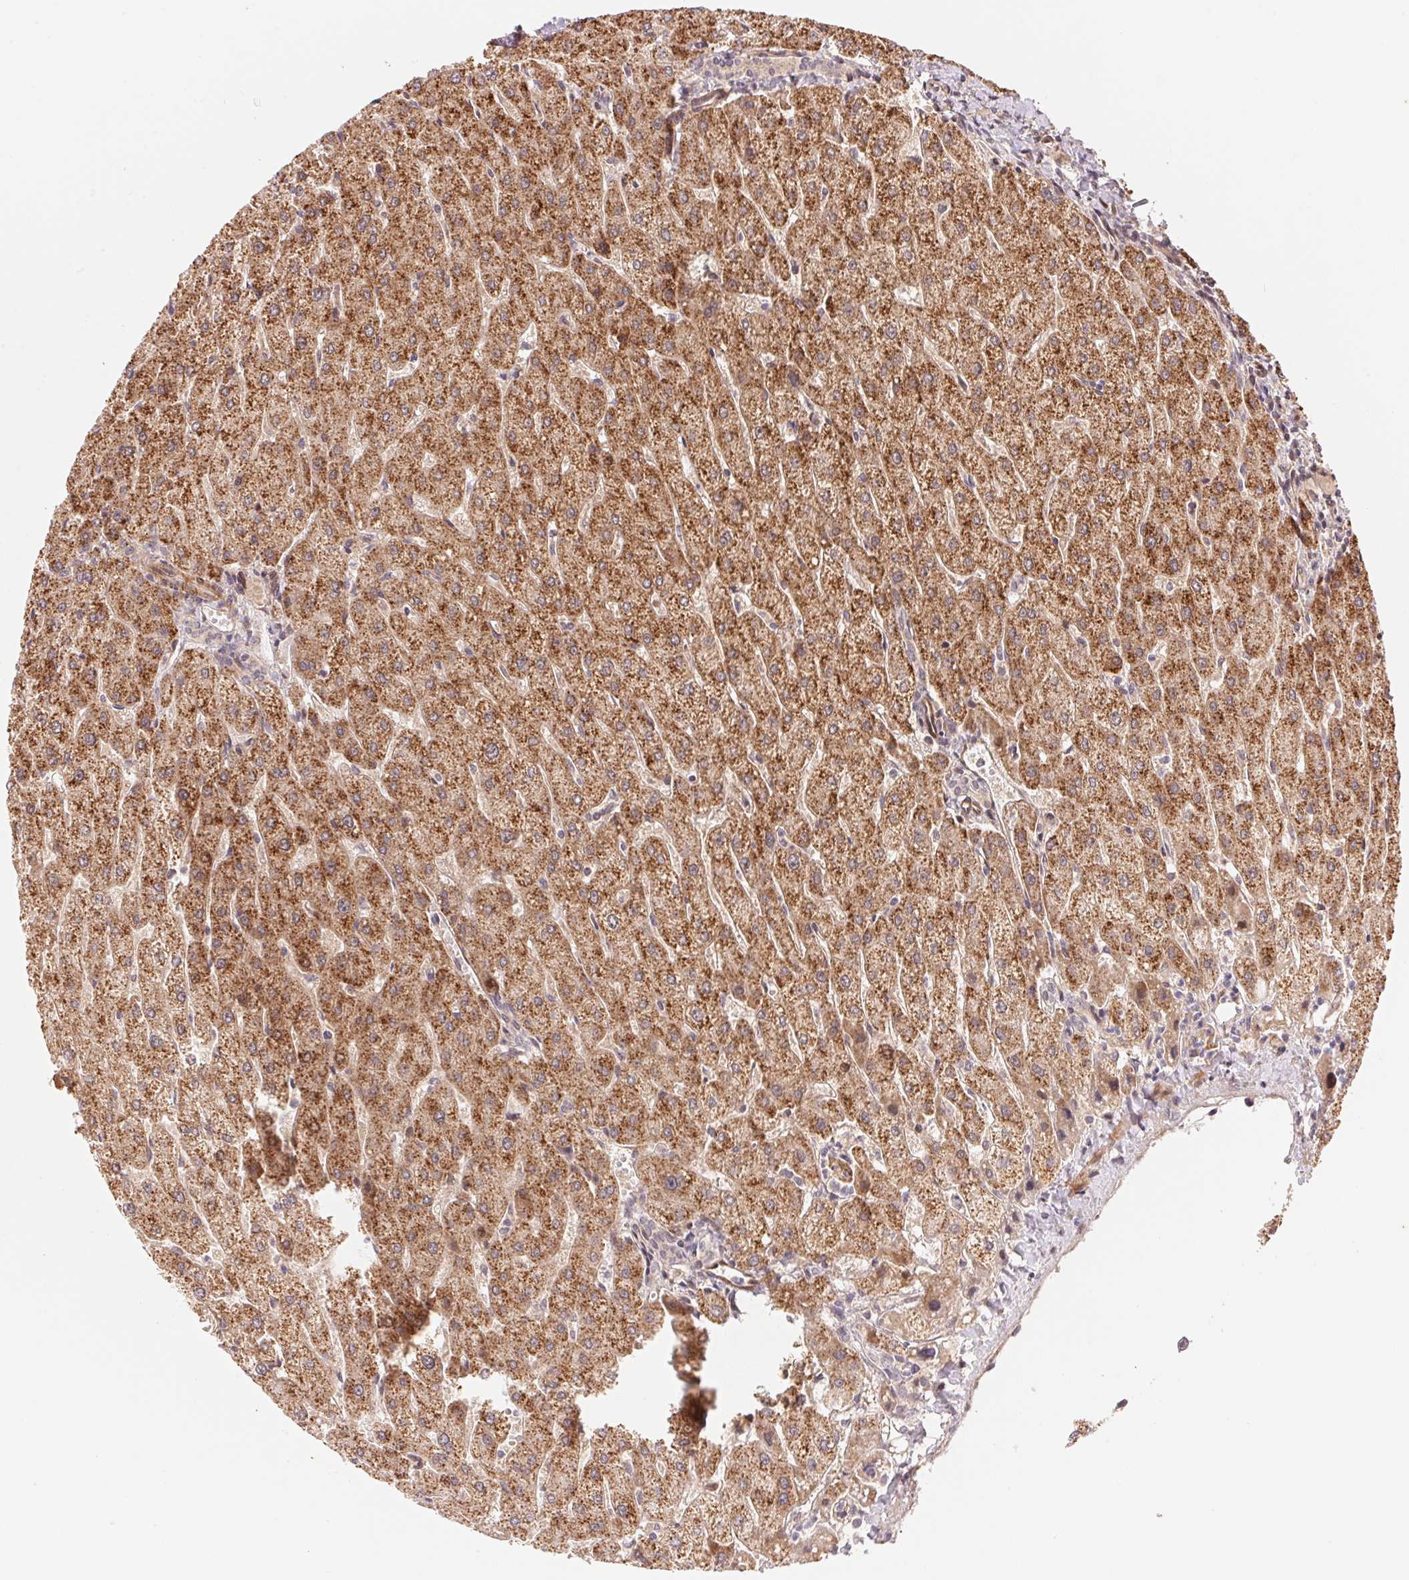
{"staining": {"intensity": "negative", "quantity": "none", "location": "none"}, "tissue": "liver", "cell_type": "Cholangiocytes", "image_type": "normal", "snomed": [{"axis": "morphology", "description": "Normal tissue, NOS"}, {"axis": "topography", "description": "Liver"}], "caption": "A high-resolution micrograph shows immunohistochemistry (IHC) staining of benign liver, which demonstrates no significant positivity in cholangiocytes.", "gene": "TNIP2", "patient": {"sex": "male", "age": 67}}